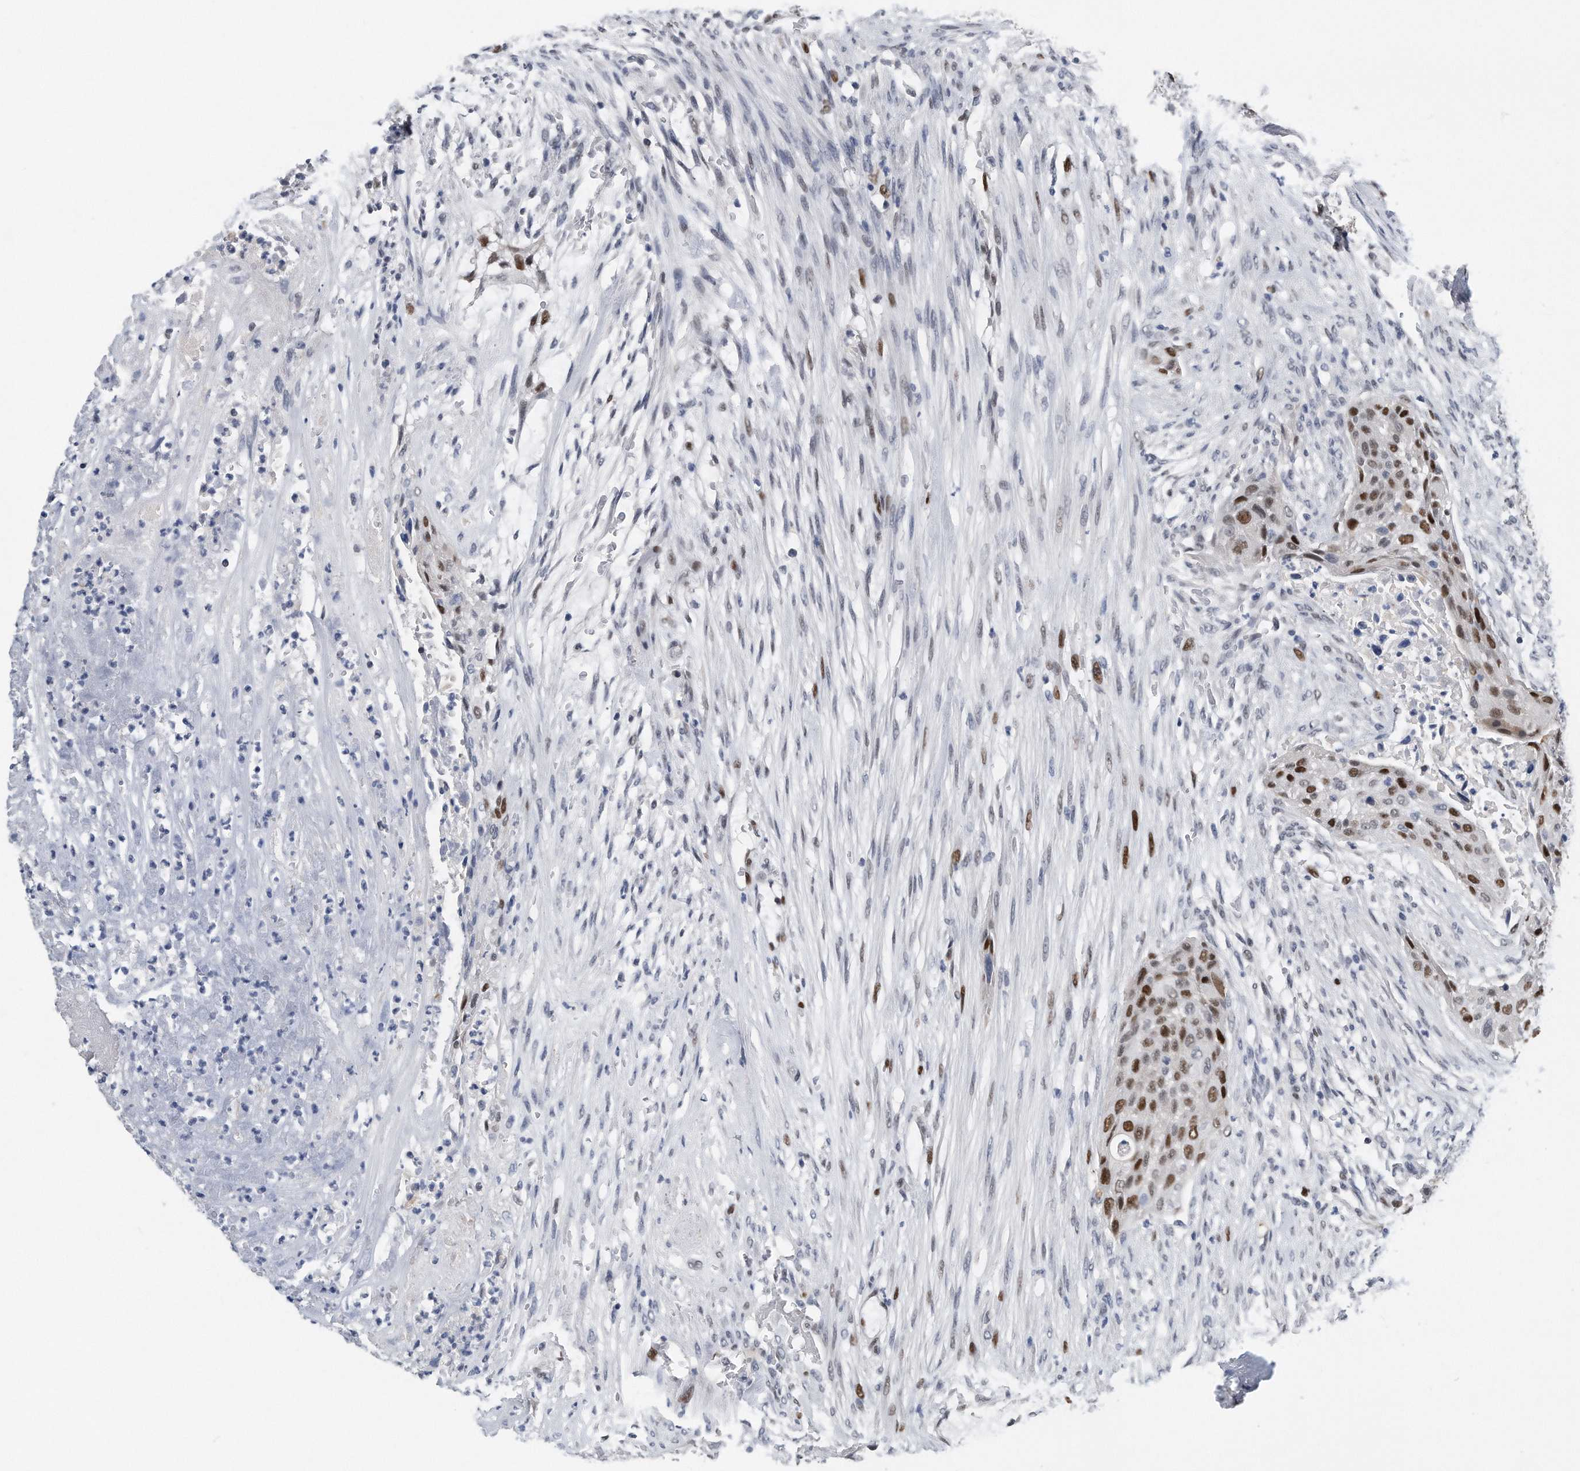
{"staining": {"intensity": "strong", "quantity": "25%-75%", "location": "nuclear"}, "tissue": "urothelial cancer", "cell_type": "Tumor cells", "image_type": "cancer", "snomed": [{"axis": "morphology", "description": "Urothelial carcinoma, High grade"}, {"axis": "topography", "description": "Urinary bladder"}], "caption": "There is high levels of strong nuclear positivity in tumor cells of urothelial carcinoma (high-grade), as demonstrated by immunohistochemical staining (brown color).", "gene": "PCNA", "patient": {"sex": "male", "age": 35}}